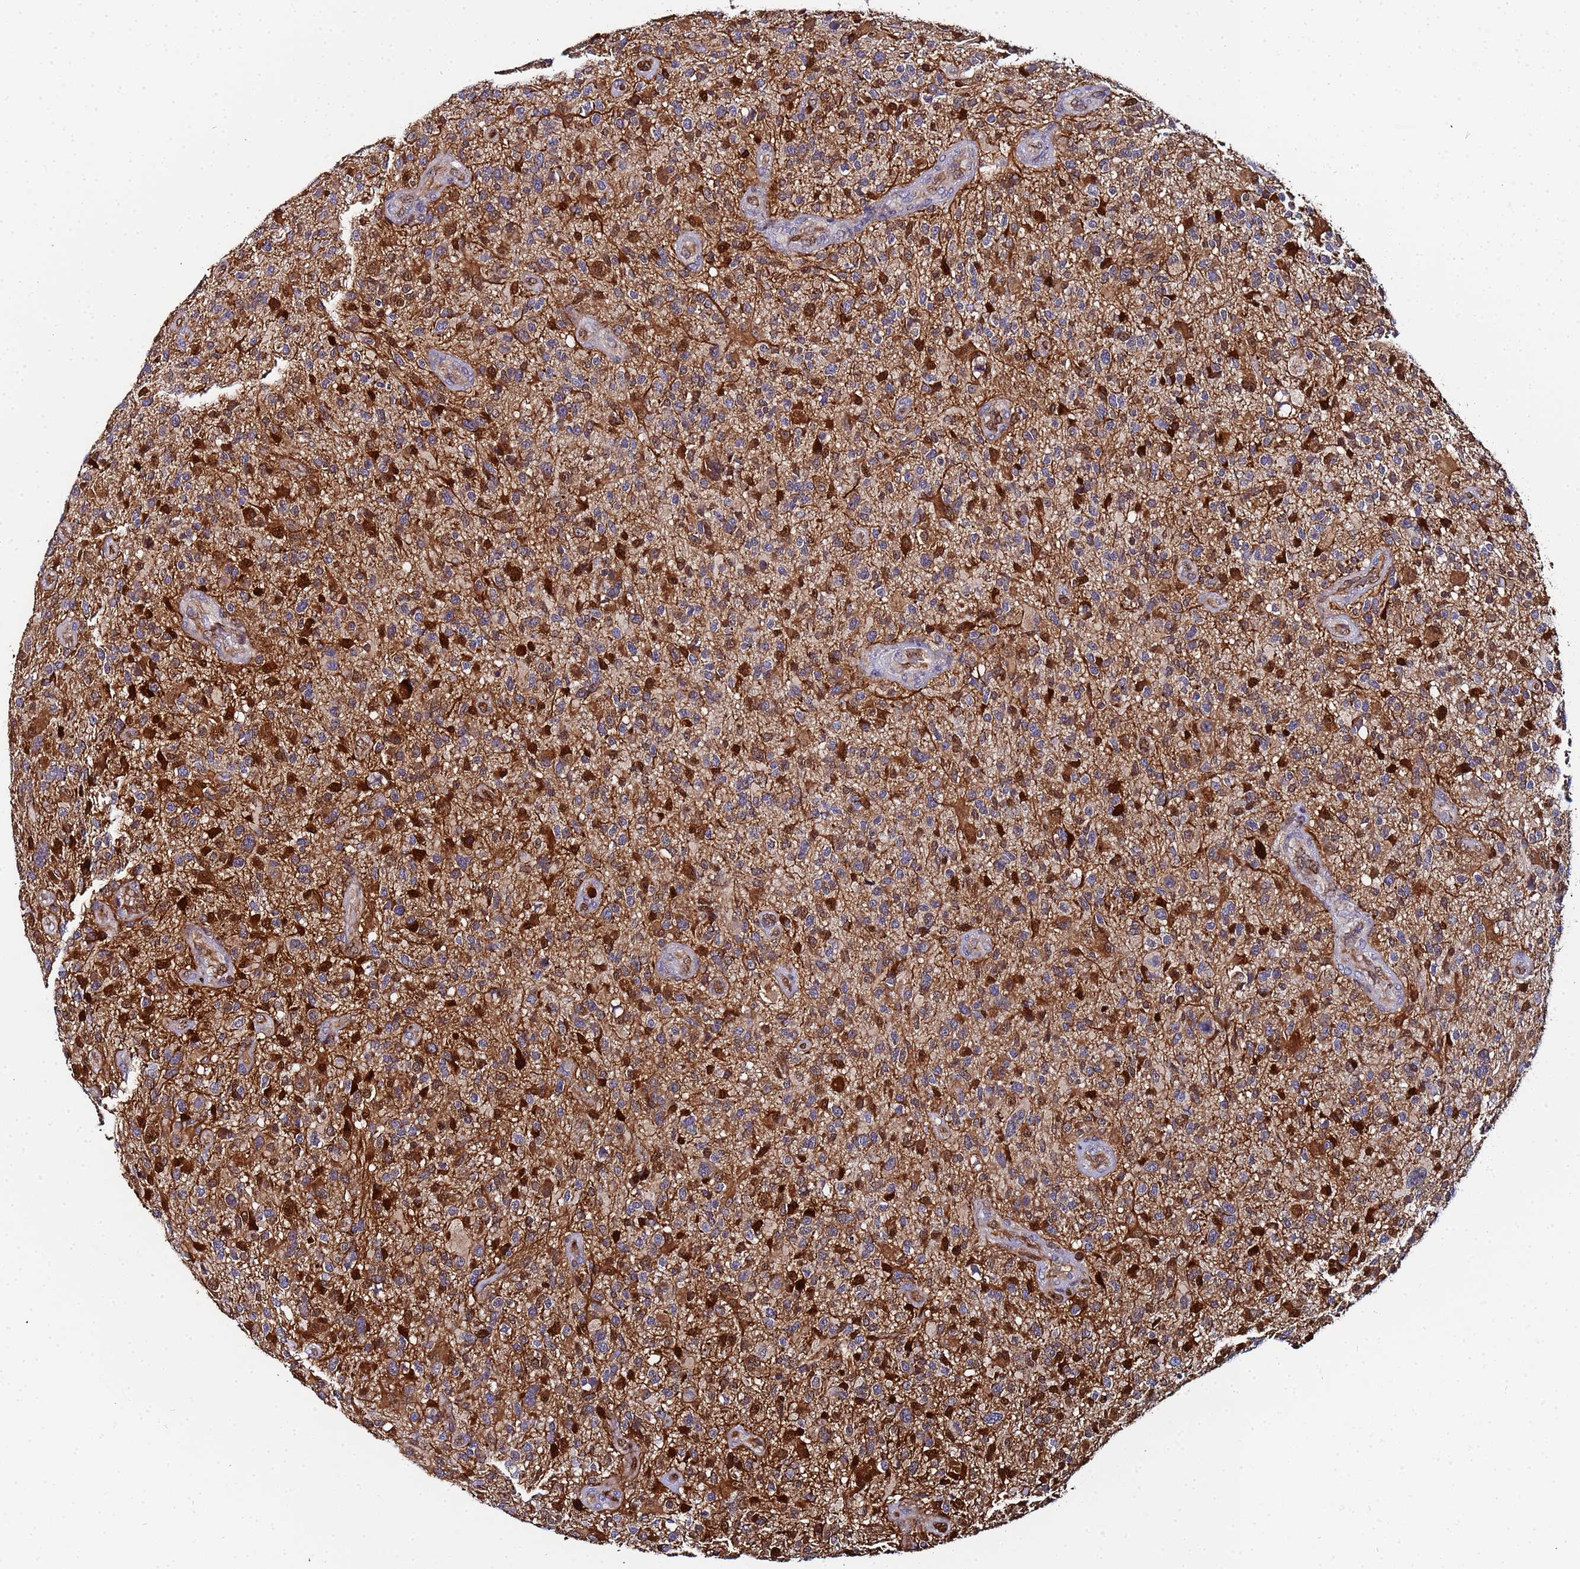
{"staining": {"intensity": "strong", "quantity": "25%-75%", "location": "cytoplasmic/membranous,nuclear"}, "tissue": "glioma", "cell_type": "Tumor cells", "image_type": "cancer", "snomed": [{"axis": "morphology", "description": "Glioma, malignant, High grade"}, {"axis": "topography", "description": "Brain"}], "caption": "Human malignant high-grade glioma stained with a protein marker displays strong staining in tumor cells.", "gene": "CCDC127", "patient": {"sex": "male", "age": 47}}